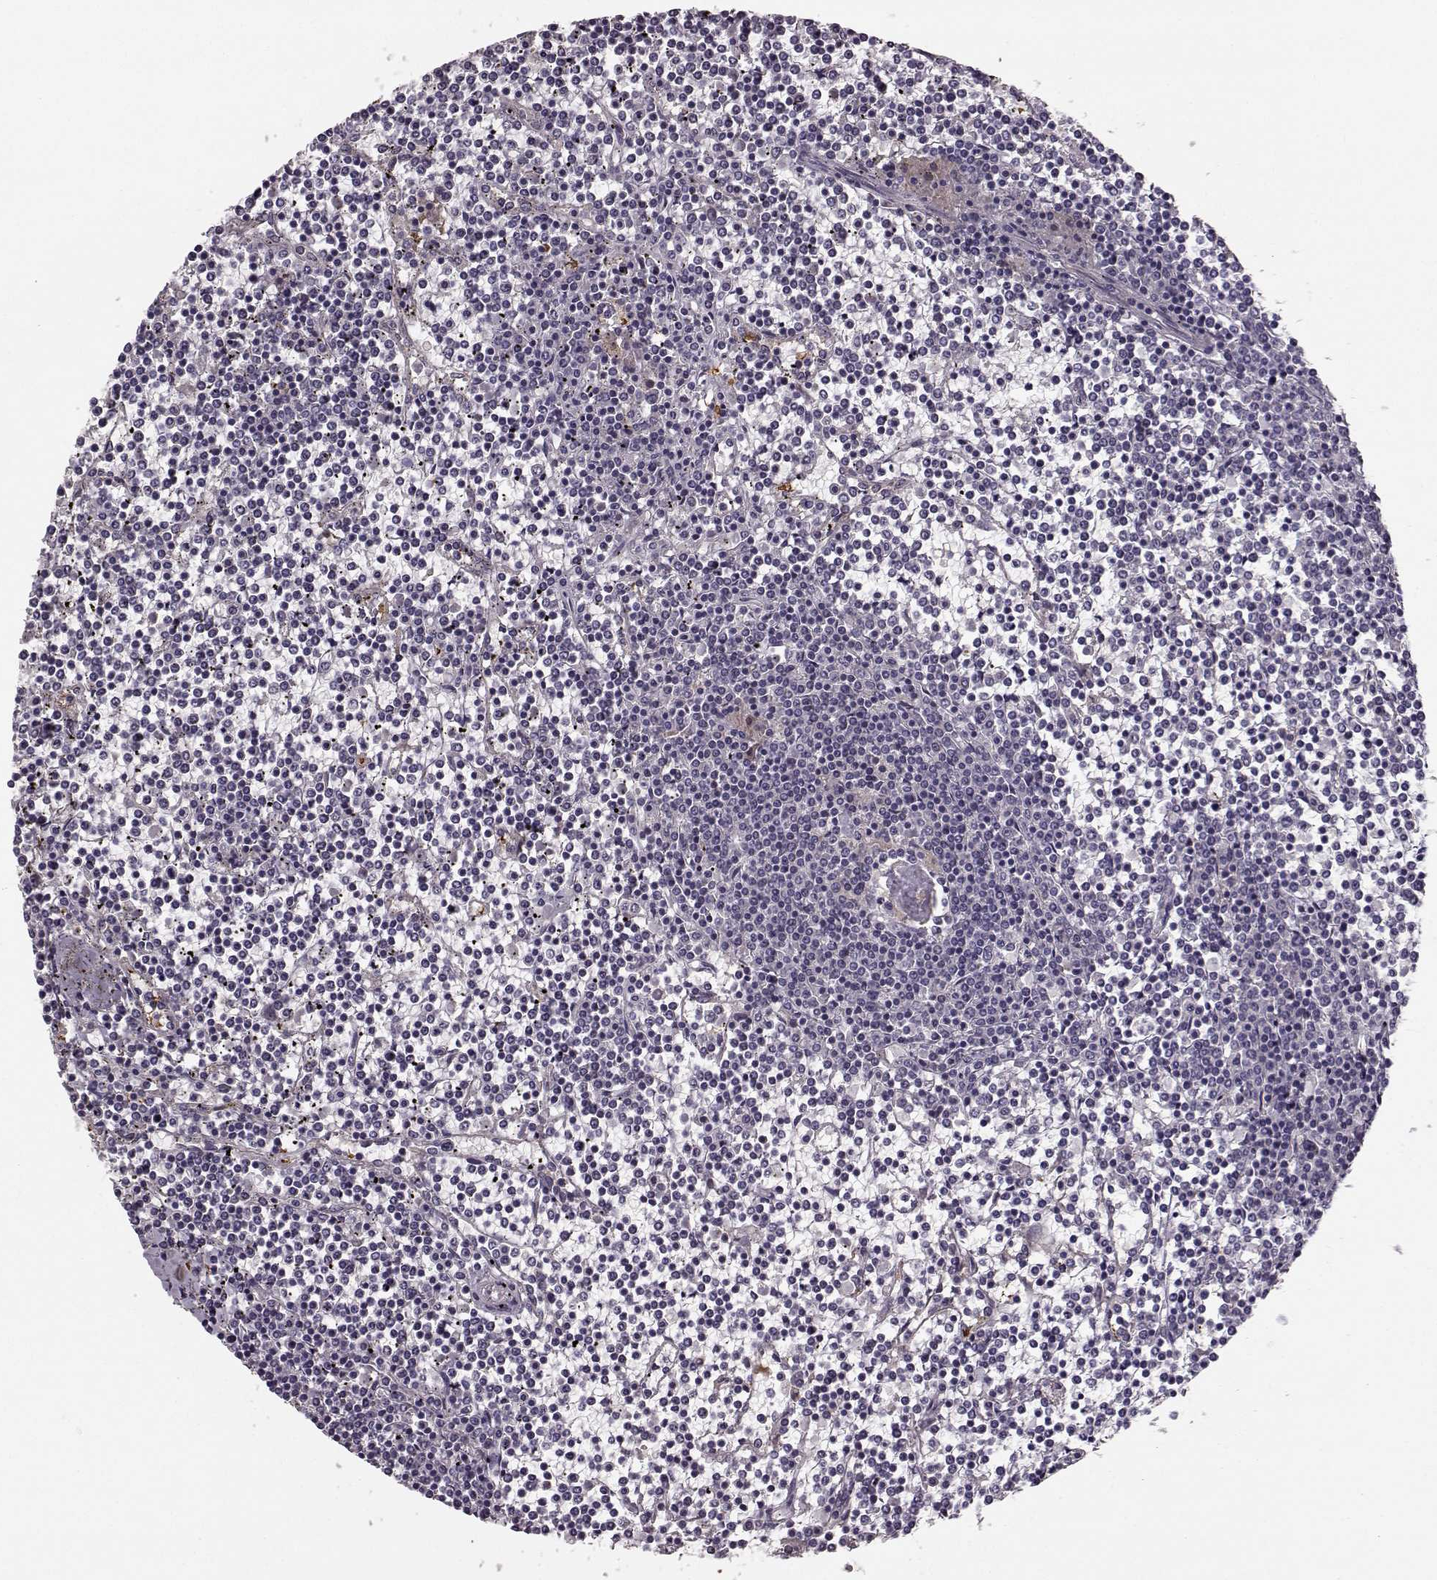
{"staining": {"intensity": "negative", "quantity": "none", "location": "none"}, "tissue": "lymphoma", "cell_type": "Tumor cells", "image_type": "cancer", "snomed": [{"axis": "morphology", "description": "Malignant lymphoma, non-Hodgkin's type, Low grade"}, {"axis": "topography", "description": "Spleen"}], "caption": "Tumor cells are negative for protein expression in human lymphoma.", "gene": "MTR", "patient": {"sex": "female", "age": 19}}